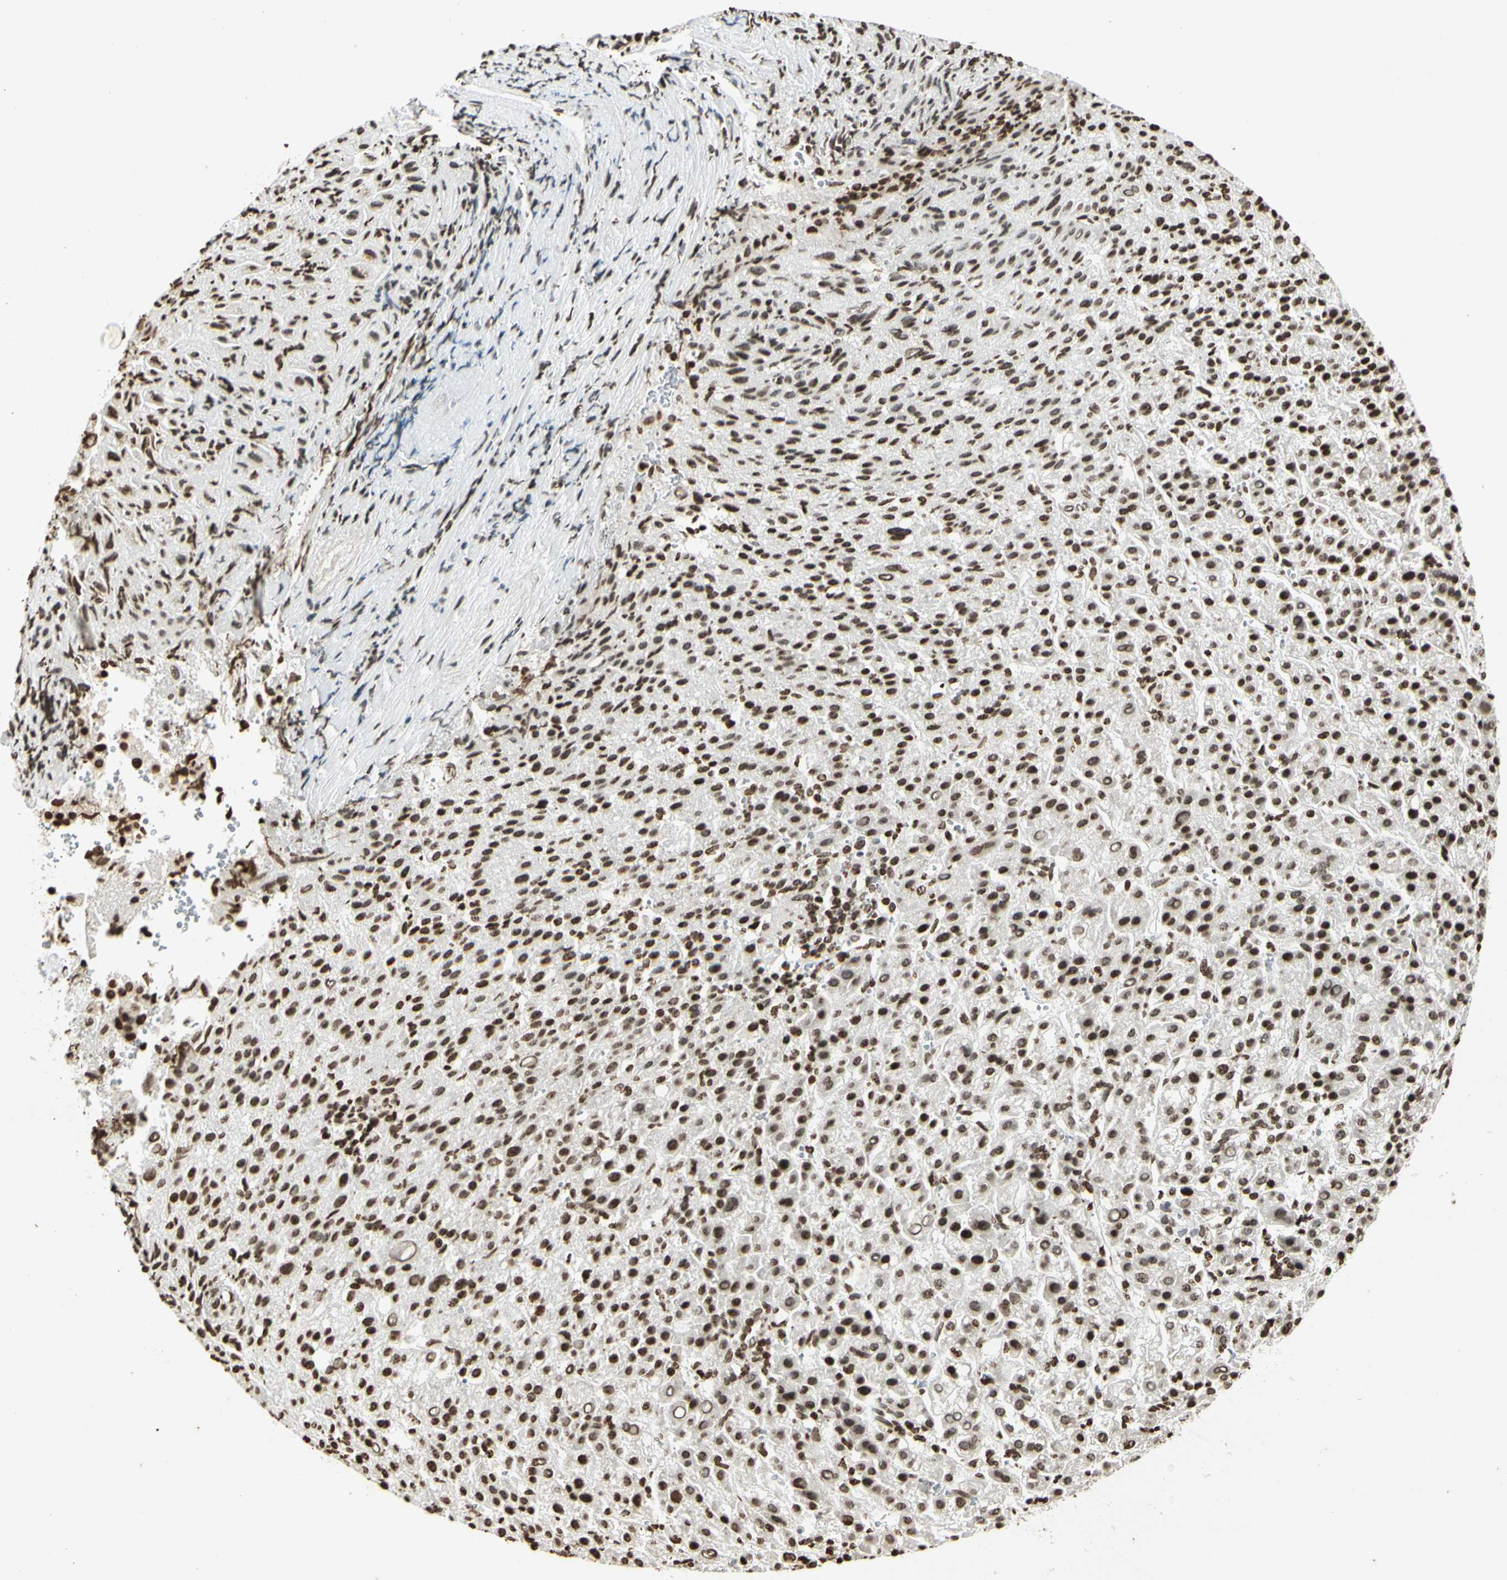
{"staining": {"intensity": "strong", "quantity": ">75%", "location": "nuclear"}, "tissue": "liver cancer", "cell_type": "Tumor cells", "image_type": "cancer", "snomed": [{"axis": "morphology", "description": "Carcinoma, Hepatocellular, NOS"}, {"axis": "topography", "description": "Liver"}], "caption": "Human liver cancer stained with a protein marker shows strong staining in tumor cells.", "gene": "RORA", "patient": {"sex": "female", "age": 58}}